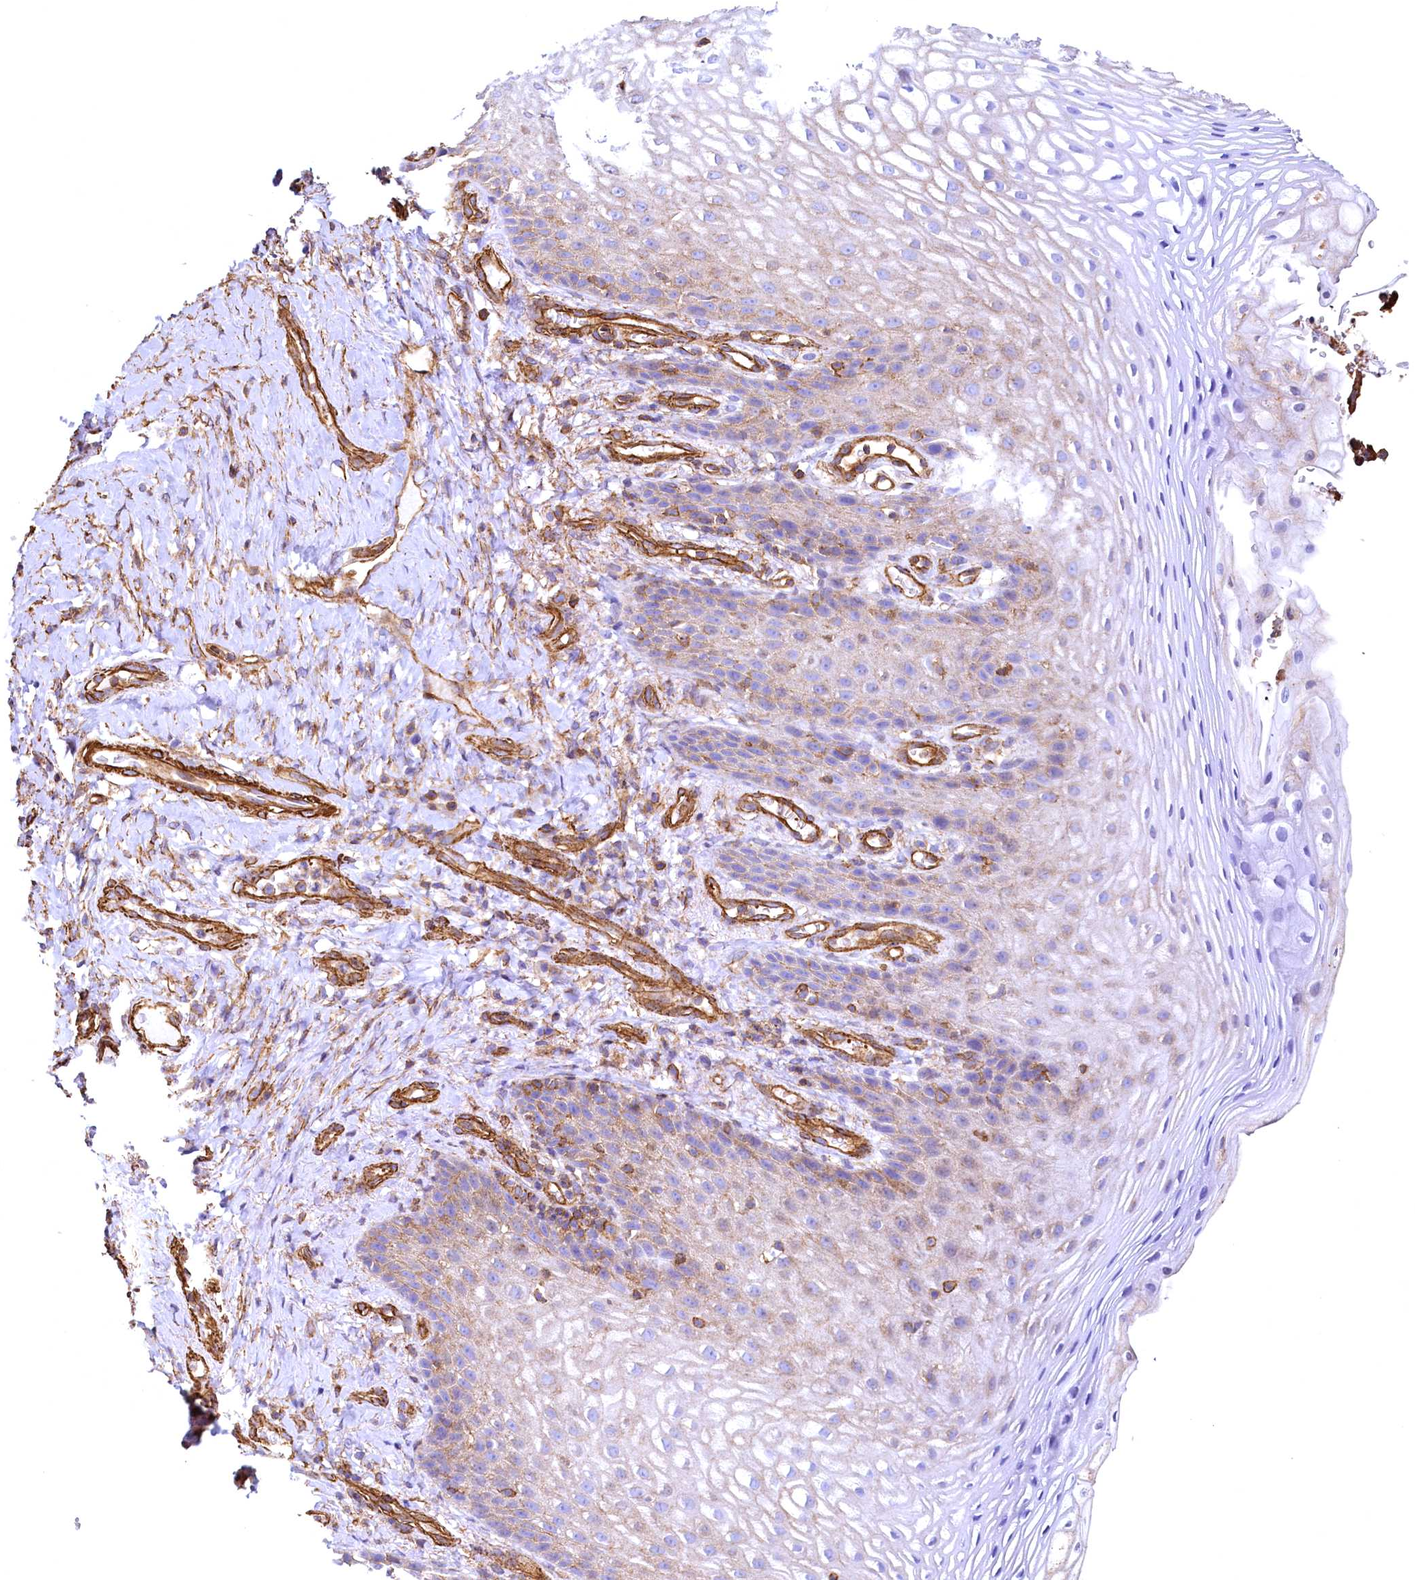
{"staining": {"intensity": "weak", "quantity": "25%-75%", "location": "cytoplasmic/membranous"}, "tissue": "vagina", "cell_type": "Squamous epithelial cells", "image_type": "normal", "snomed": [{"axis": "morphology", "description": "Normal tissue, NOS"}, {"axis": "topography", "description": "Vagina"}], "caption": "About 25%-75% of squamous epithelial cells in unremarkable vagina display weak cytoplasmic/membranous protein staining as visualized by brown immunohistochemical staining.", "gene": "THBS1", "patient": {"sex": "female", "age": 60}}